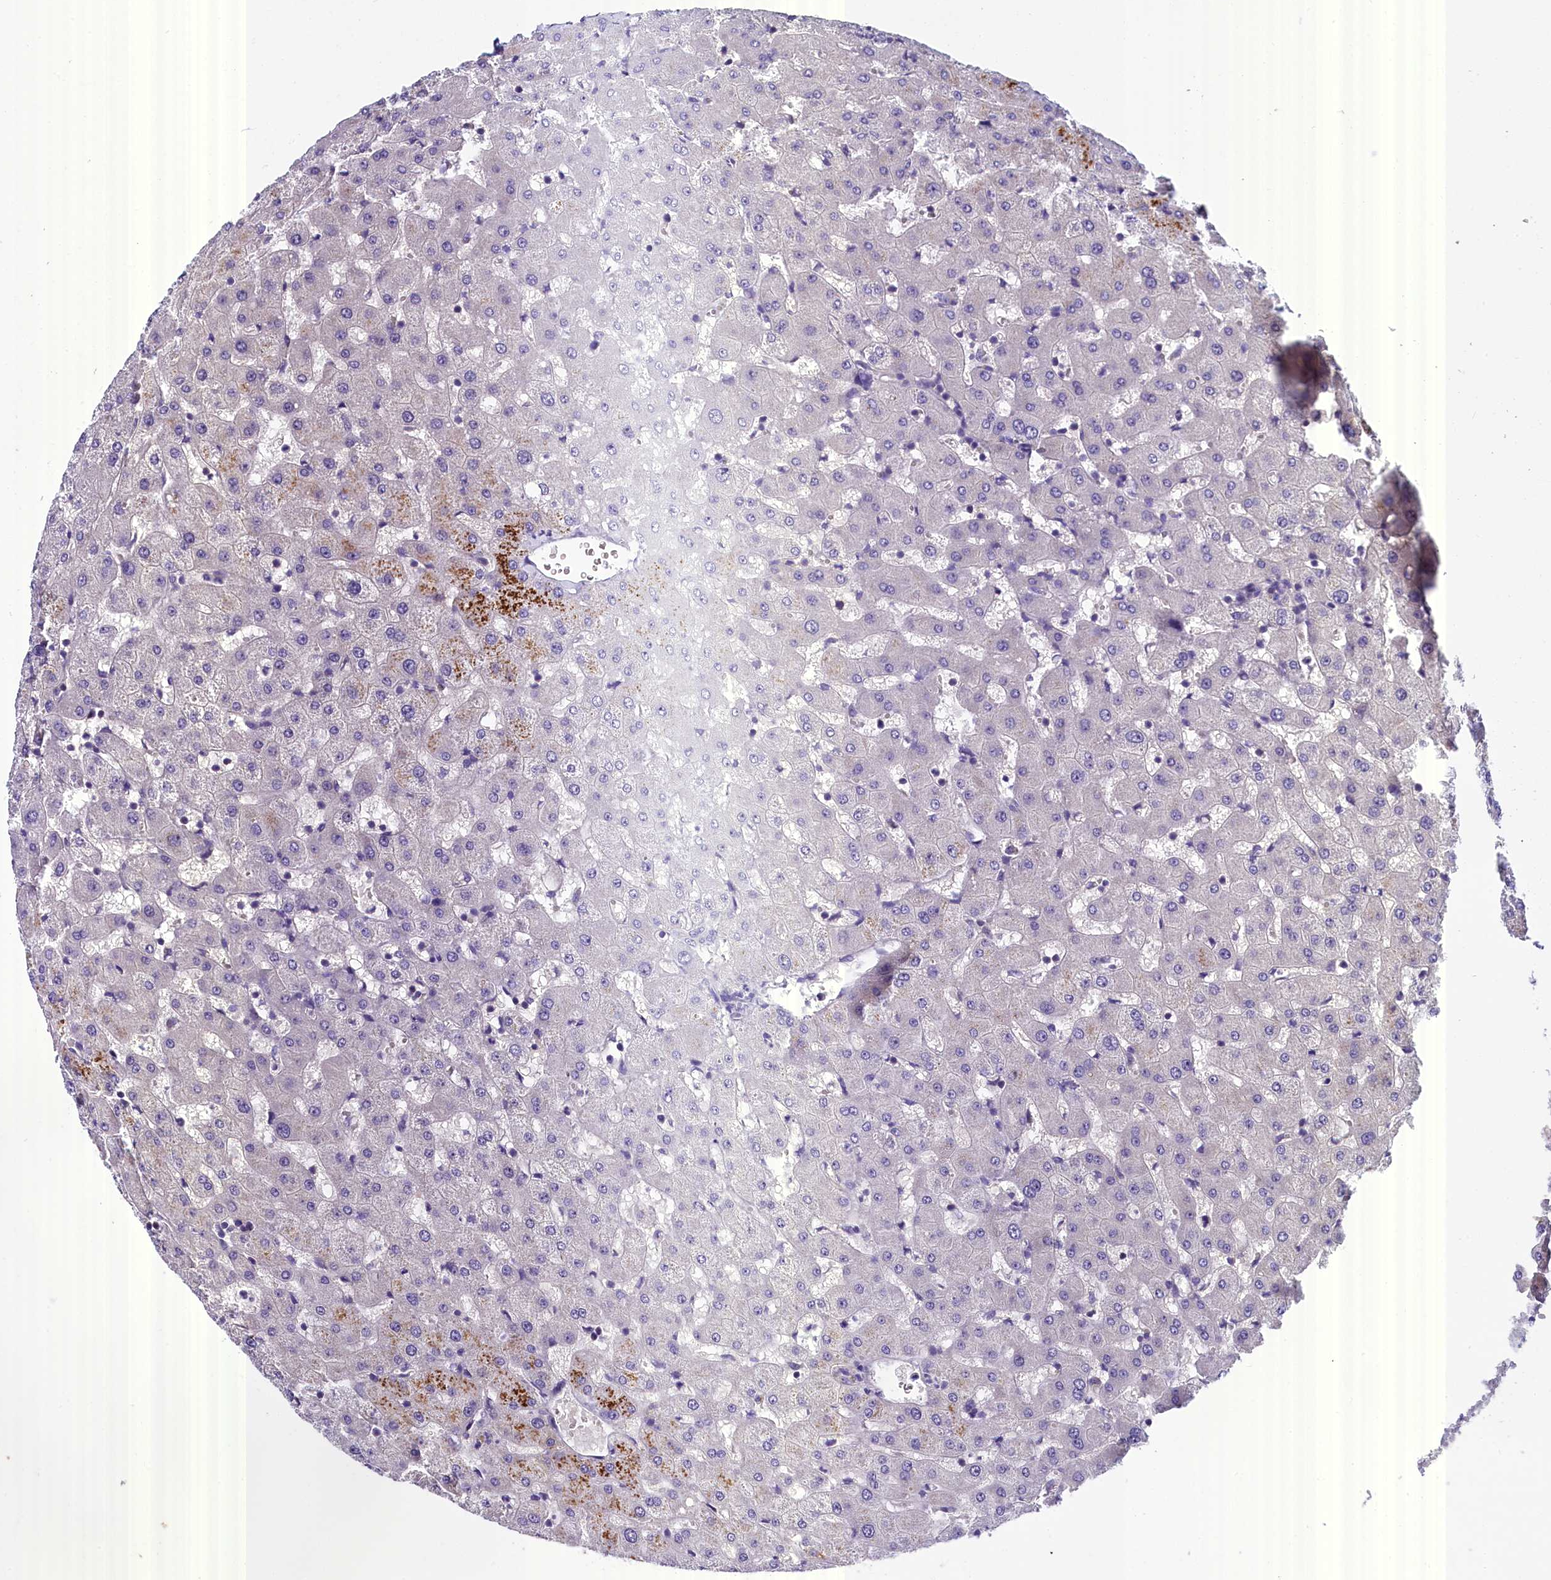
{"staining": {"intensity": "negative", "quantity": "none", "location": "none"}, "tissue": "liver", "cell_type": "Cholangiocytes", "image_type": "normal", "snomed": [{"axis": "morphology", "description": "Normal tissue, NOS"}, {"axis": "topography", "description": "Liver"}], "caption": "Immunohistochemical staining of unremarkable liver exhibits no significant staining in cholangiocytes. (Stains: DAB (3,3'-diaminobenzidine) immunohistochemistry (IHC) with hematoxylin counter stain, Microscopy: brightfield microscopy at high magnification).", "gene": "ENKD1", "patient": {"sex": "female", "age": 63}}